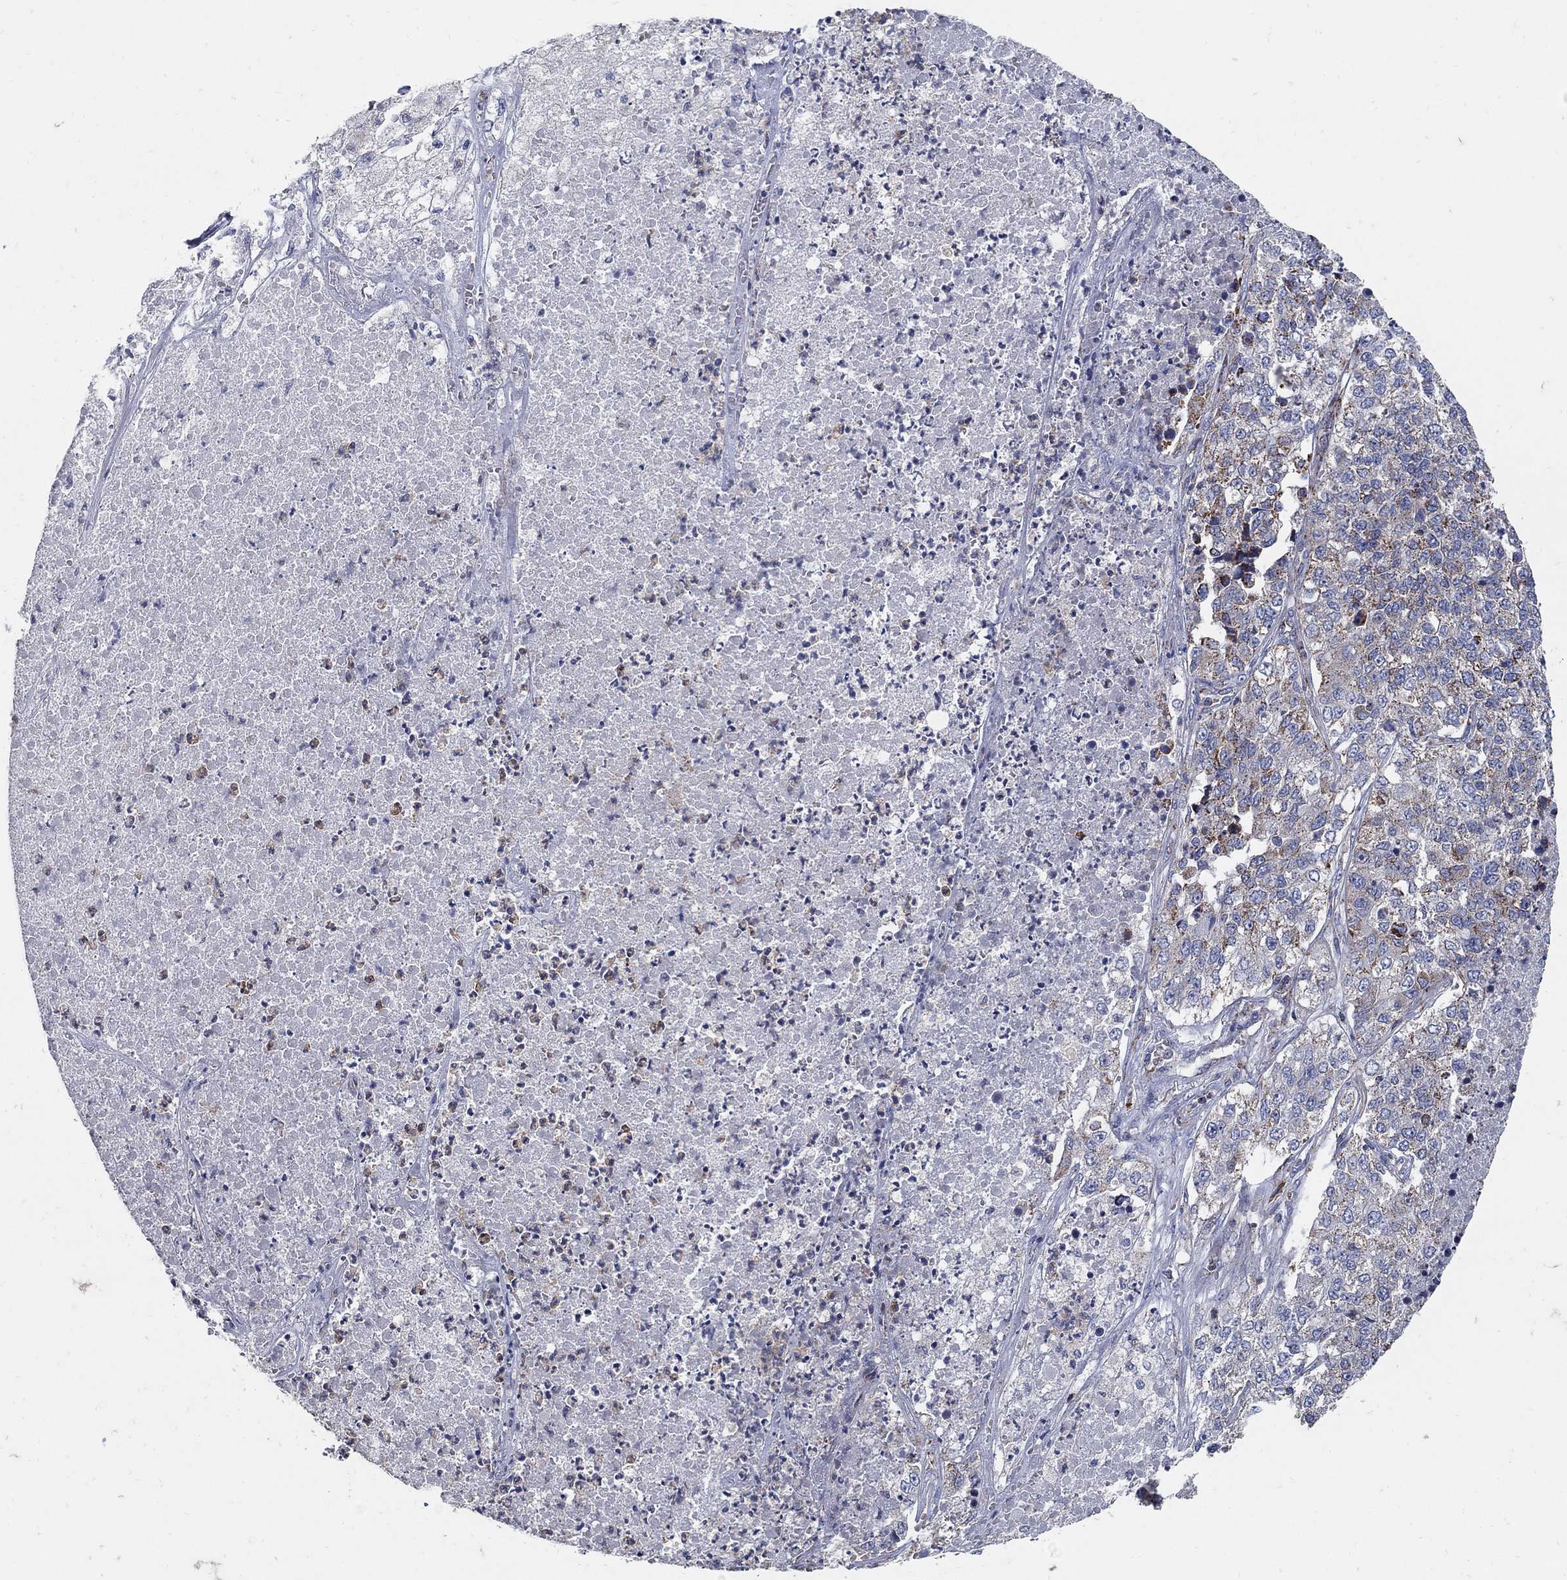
{"staining": {"intensity": "strong", "quantity": "<25%", "location": "cytoplasmic/membranous"}, "tissue": "lung cancer", "cell_type": "Tumor cells", "image_type": "cancer", "snomed": [{"axis": "morphology", "description": "Adenocarcinoma, NOS"}, {"axis": "topography", "description": "Lung"}], "caption": "This image reveals lung adenocarcinoma stained with immunohistochemistry to label a protein in brown. The cytoplasmic/membranous of tumor cells show strong positivity for the protein. Nuclei are counter-stained blue.", "gene": "HMX2", "patient": {"sex": "male", "age": 49}}